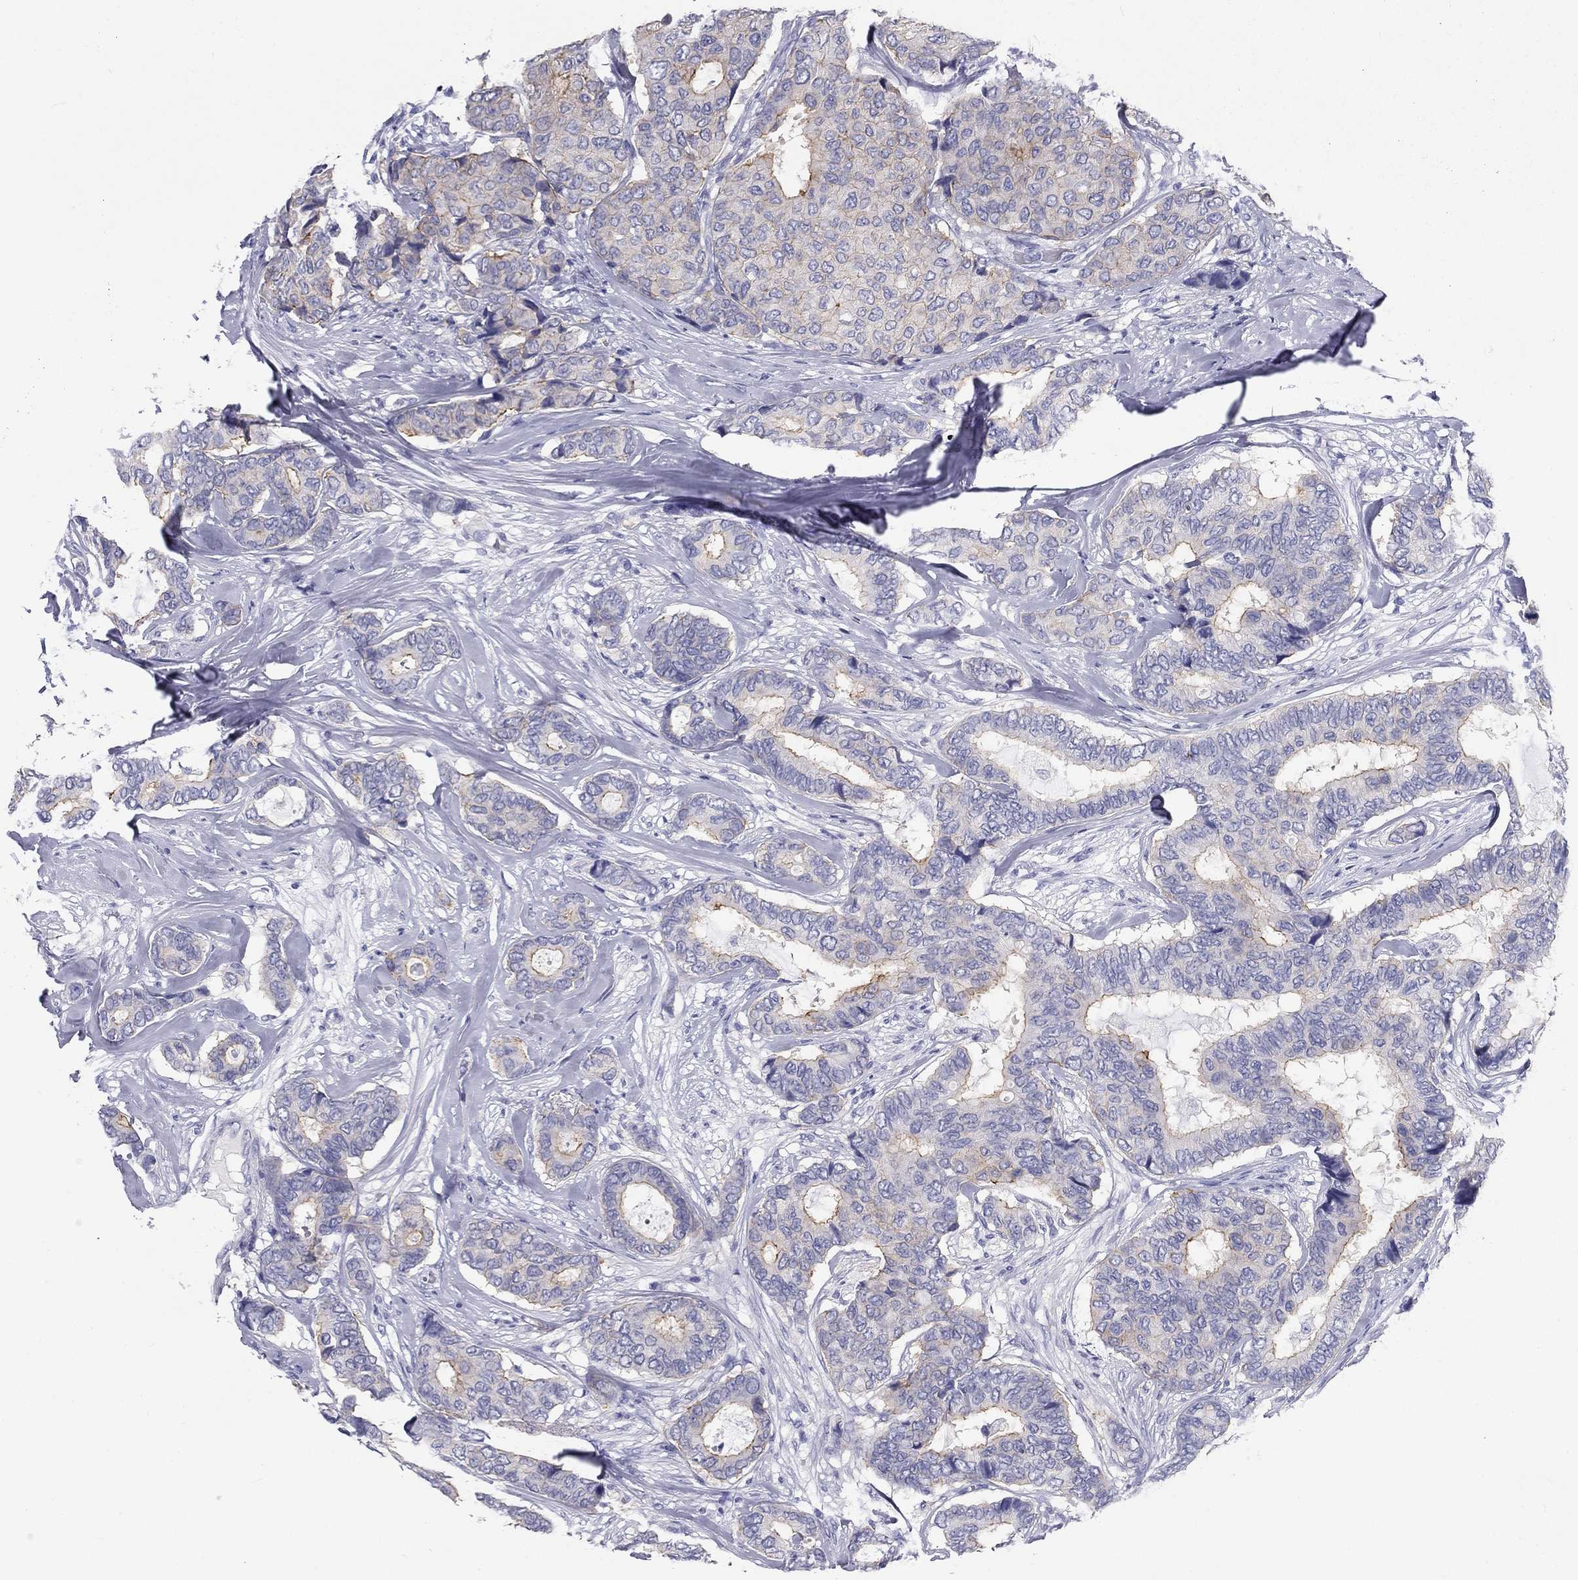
{"staining": {"intensity": "moderate", "quantity": "<25%", "location": "cytoplasmic/membranous"}, "tissue": "breast cancer", "cell_type": "Tumor cells", "image_type": "cancer", "snomed": [{"axis": "morphology", "description": "Duct carcinoma"}, {"axis": "topography", "description": "Breast"}], "caption": "Invasive ductal carcinoma (breast) stained with a protein marker shows moderate staining in tumor cells.", "gene": "DNALI1", "patient": {"sex": "female", "age": 75}}